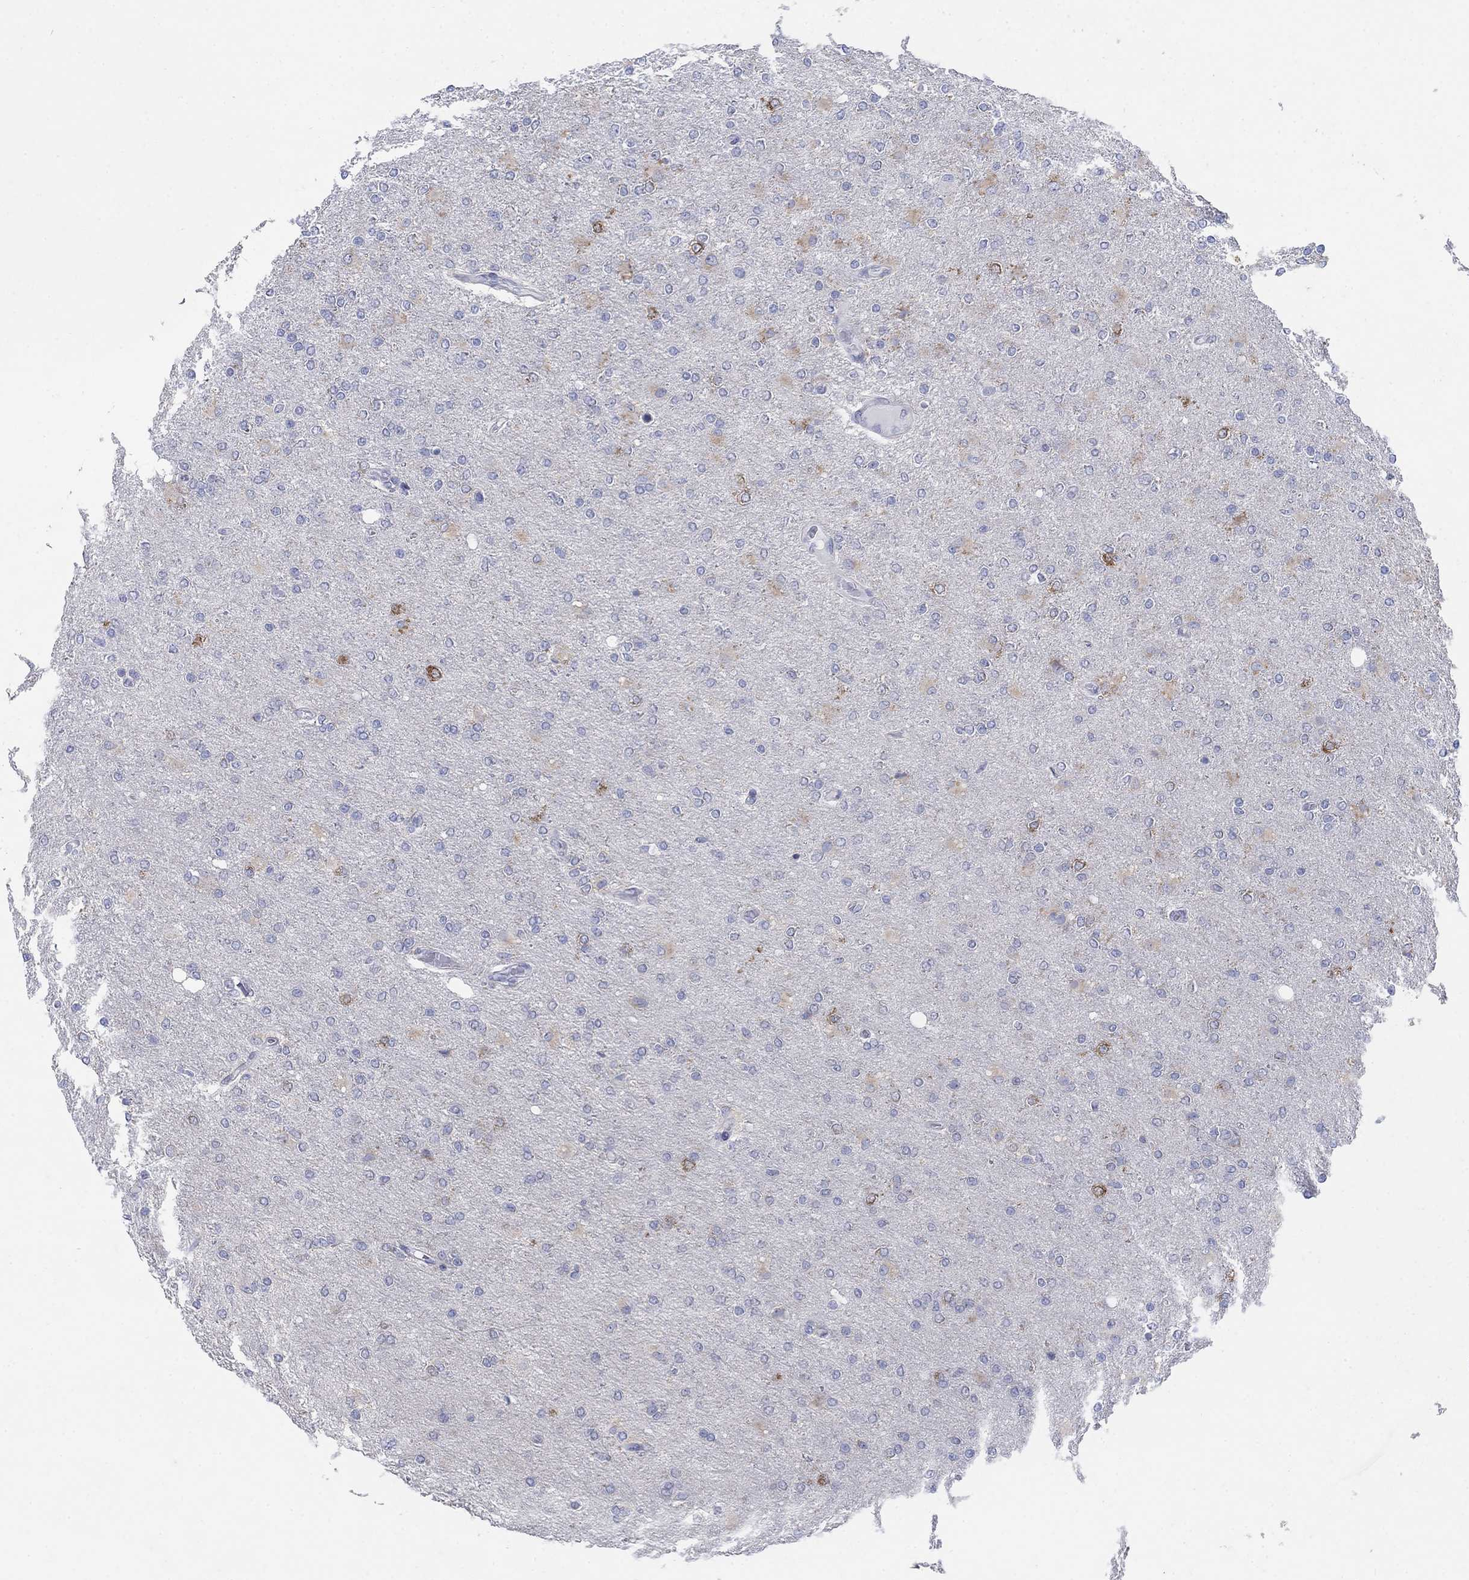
{"staining": {"intensity": "strong", "quantity": "<25%", "location": "cytoplasmic/membranous"}, "tissue": "glioma", "cell_type": "Tumor cells", "image_type": "cancer", "snomed": [{"axis": "morphology", "description": "Glioma, malignant, High grade"}, {"axis": "topography", "description": "Cerebral cortex"}], "caption": "High-power microscopy captured an IHC image of glioma, revealing strong cytoplasmic/membranous staining in about <25% of tumor cells.", "gene": "SCCPDH", "patient": {"sex": "male", "age": 70}}